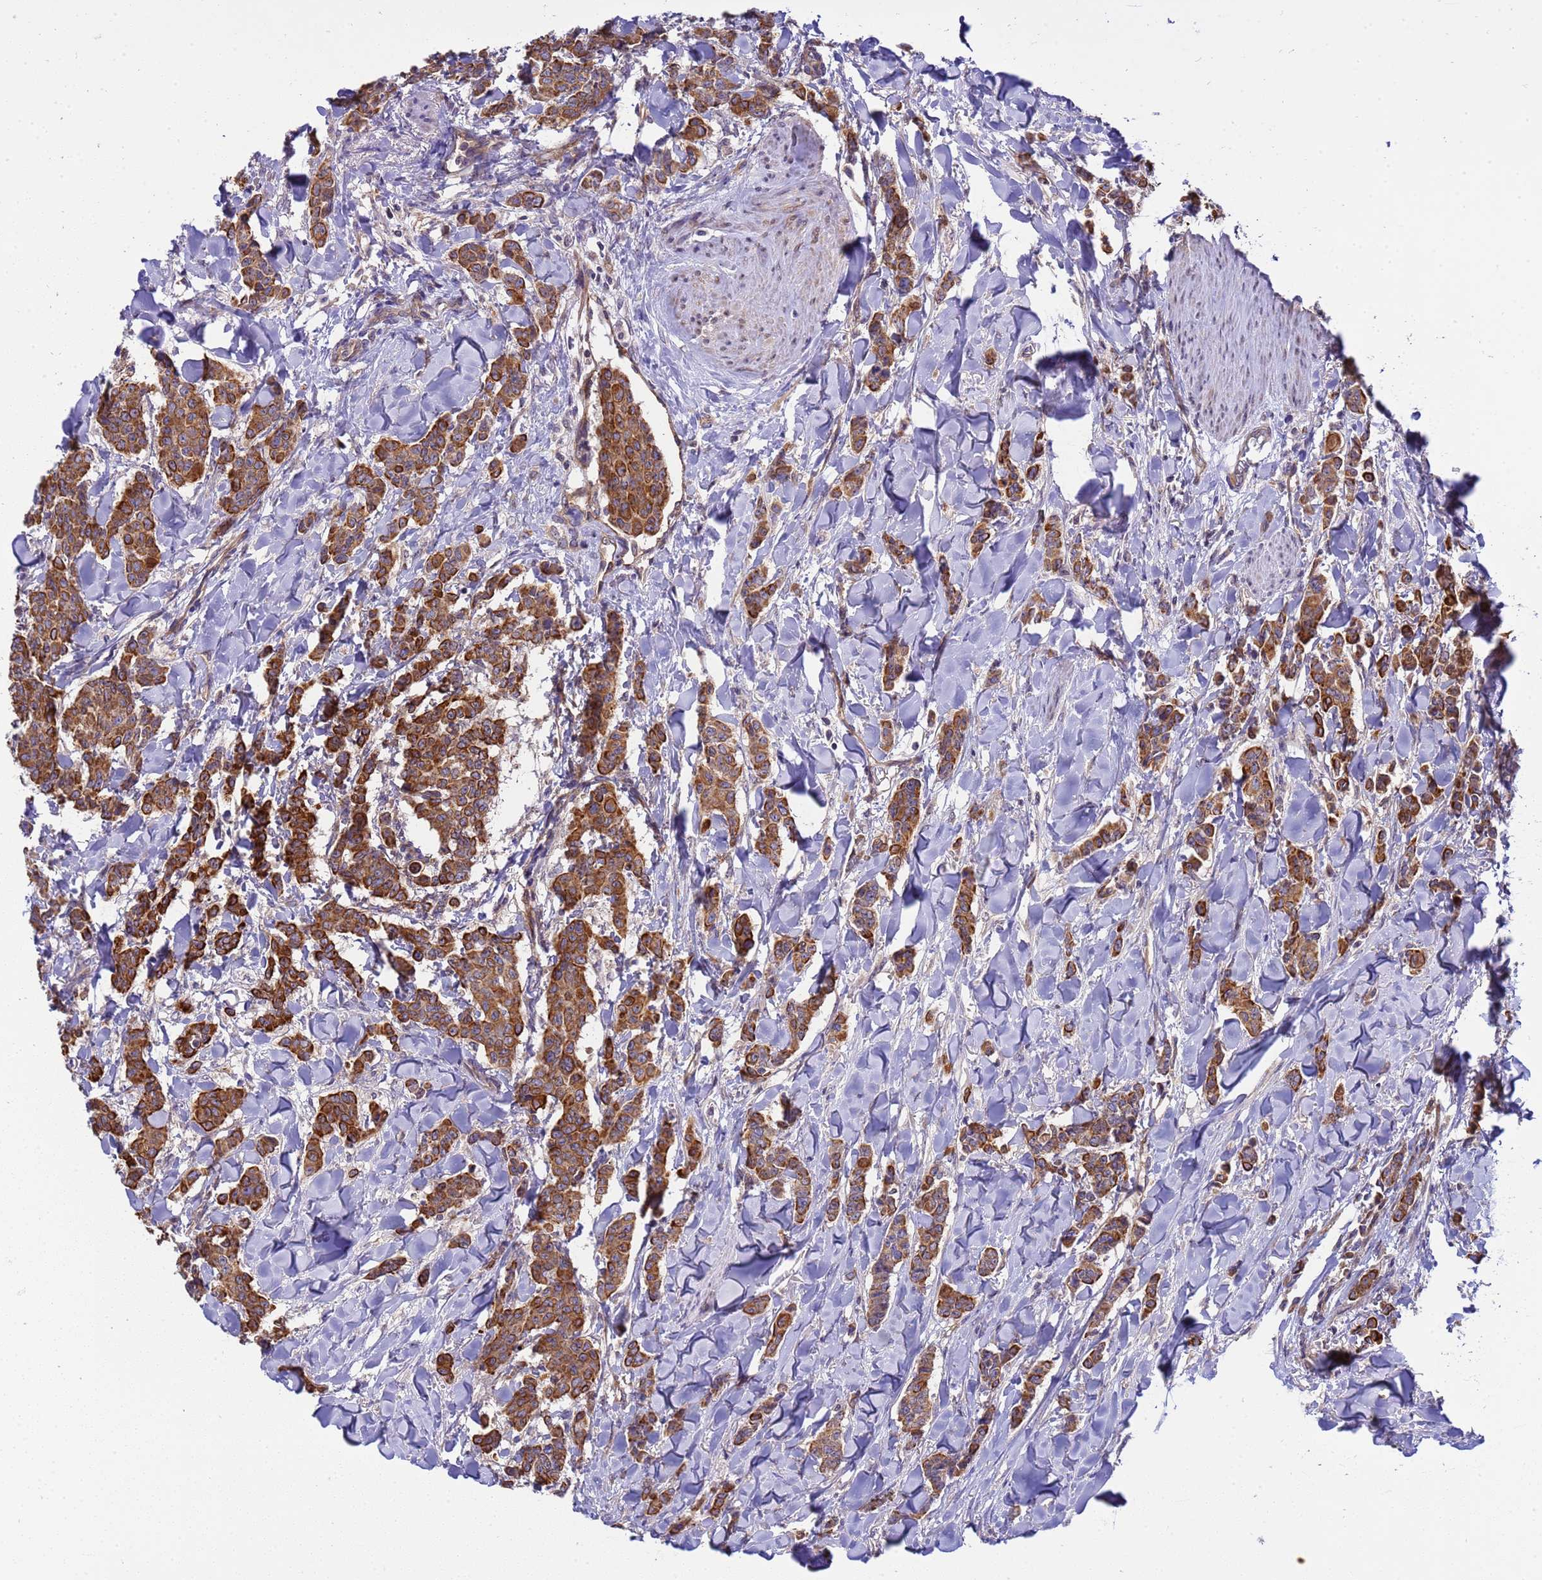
{"staining": {"intensity": "strong", "quantity": ">75%", "location": "cytoplasmic/membranous"}, "tissue": "breast cancer", "cell_type": "Tumor cells", "image_type": "cancer", "snomed": [{"axis": "morphology", "description": "Duct carcinoma"}, {"axis": "topography", "description": "Breast"}], "caption": "Strong cytoplasmic/membranous positivity for a protein is present in approximately >75% of tumor cells of intraductal carcinoma (breast) using immunohistochemistry (IHC).", "gene": "SMCO3", "patient": {"sex": "female", "age": 40}}